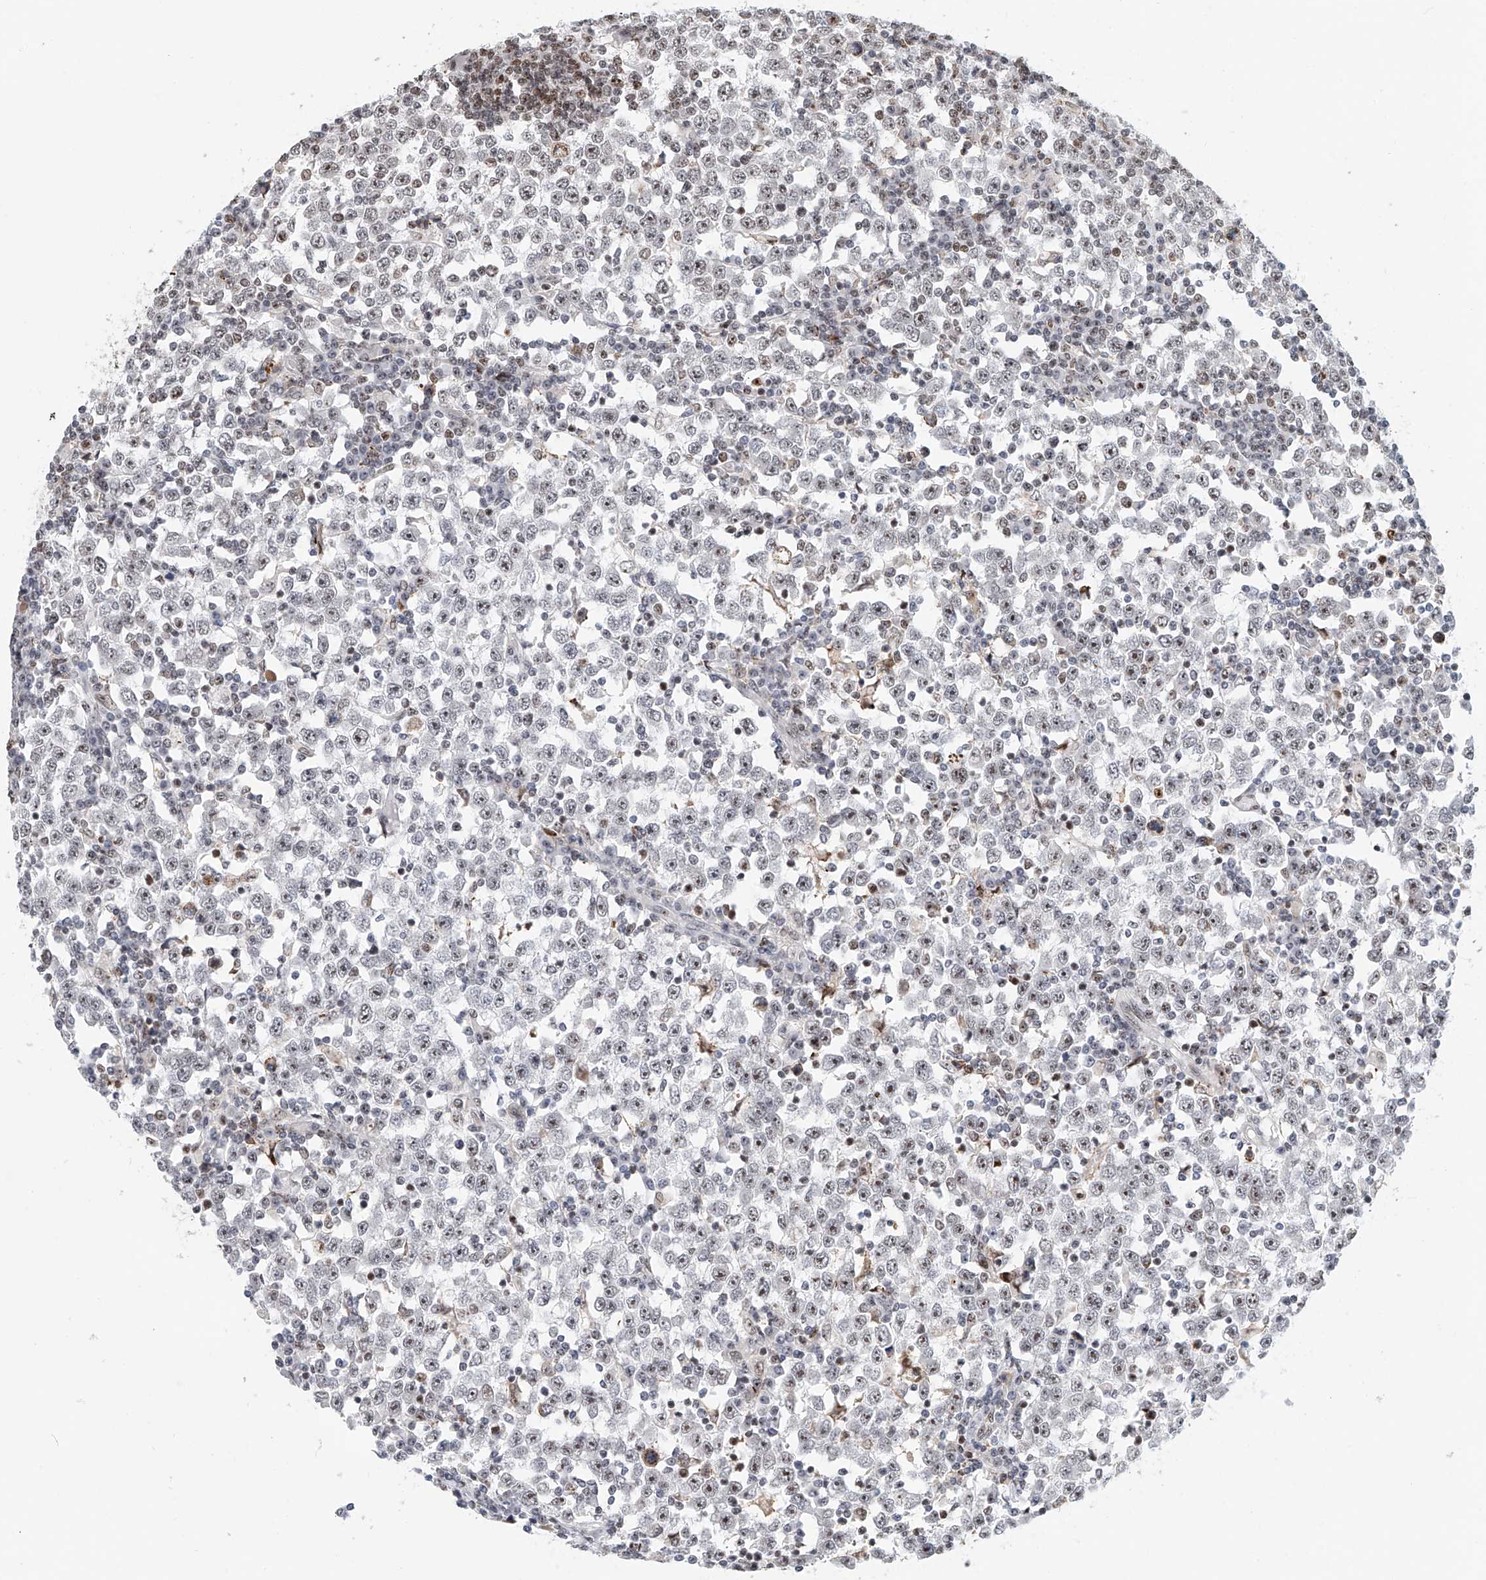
{"staining": {"intensity": "strong", "quantity": "25%-75%", "location": "nuclear"}, "tissue": "testis cancer", "cell_type": "Tumor cells", "image_type": "cancer", "snomed": [{"axis": "morphology", "description": "Seminoma, NOS"}, {"axis": "topography", "description": "Testis"}], "caption": "Strong nuclear protein positivity is appreciated in approximately 25%-75% of tumor cells in testis seminoma. (Stains: DAB in brown, nuclei in blue, Microscopy: brightfield microscopy at high magnification).", "gene": "PRUNE2", "patient": {"sex": "male", "age": 65}}